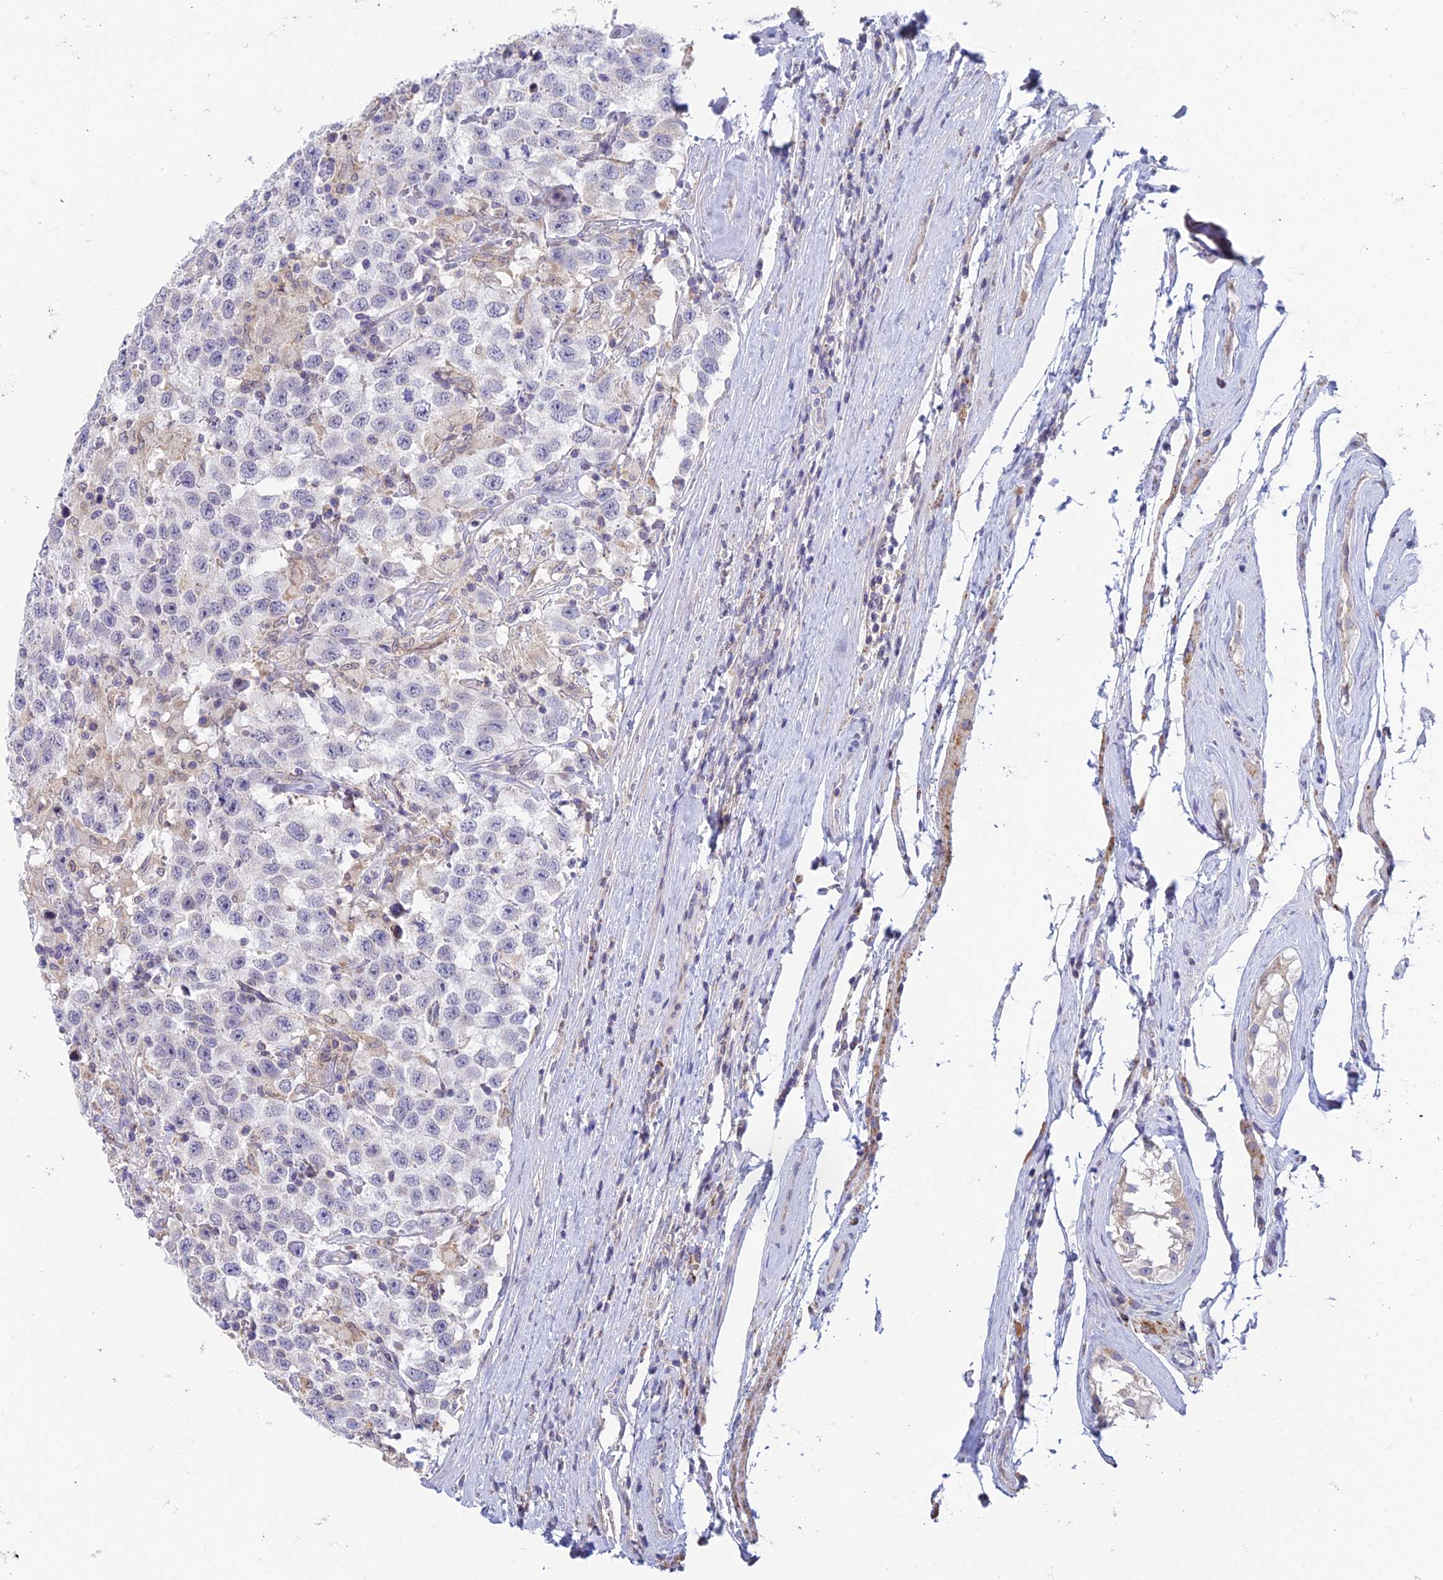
{"staining": {"intensity": "negative", "quantity": "none", "location": "none"}, "tissue": "testis cancer", "cell_type": "Tumor cells", "image_type": "cancer", "snomed": [{"axis": "morphology", "description": "Seminoma, NOS"}, {"axis": "topography", "description": "Testis"}], "caption": "Tumor cells are negative for protein expression in human seminoma (testis).", "gene": "REXO5", "patient": {"sex": "male", "age": 41}}